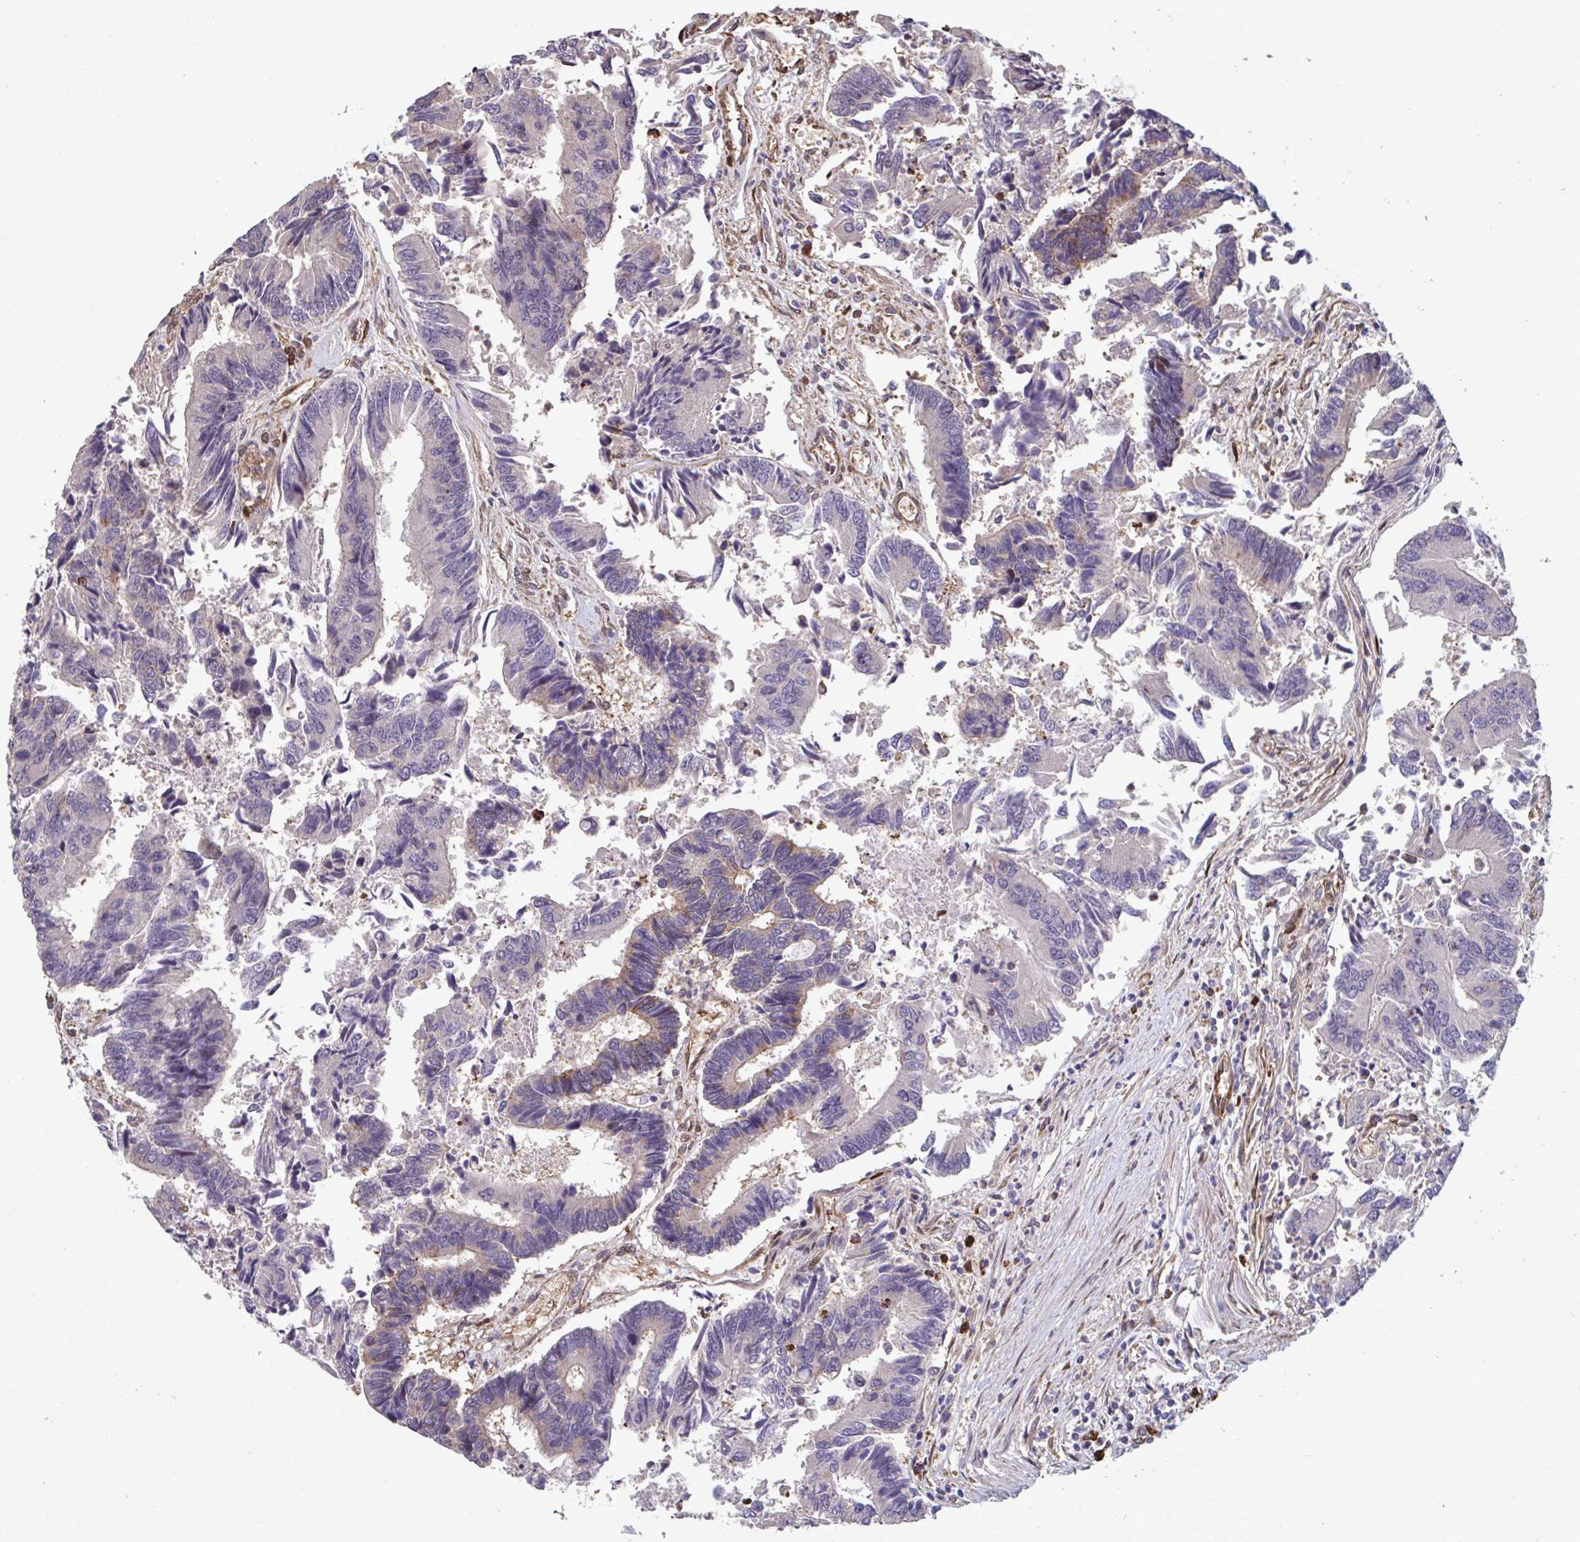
{"staining": {"intensity": "moderate", "quantity": "<25%", "location": "cytoplasmic/membranous"}, "tissue": "colorectal cancer", "cell_type": "Tumor cells", "image_type": "cancer", "snomed": [{"axis": "morphology", "description": "Adenocarcinoma, NOS"}, {"axis": "topography", "description": "Colon"}], "caption": "DAB (3,3'-diaminobenzidine) immunohistochemical staining of human colorectal cancer displays moderate cytoplasmic/membranous protein staining in approximately <25% of tumor cells. Ihc stains the protein in brown and the nuclei are stained blue.", "gene": "PELI2", "patient": {"sex": "female", "age": 67}}